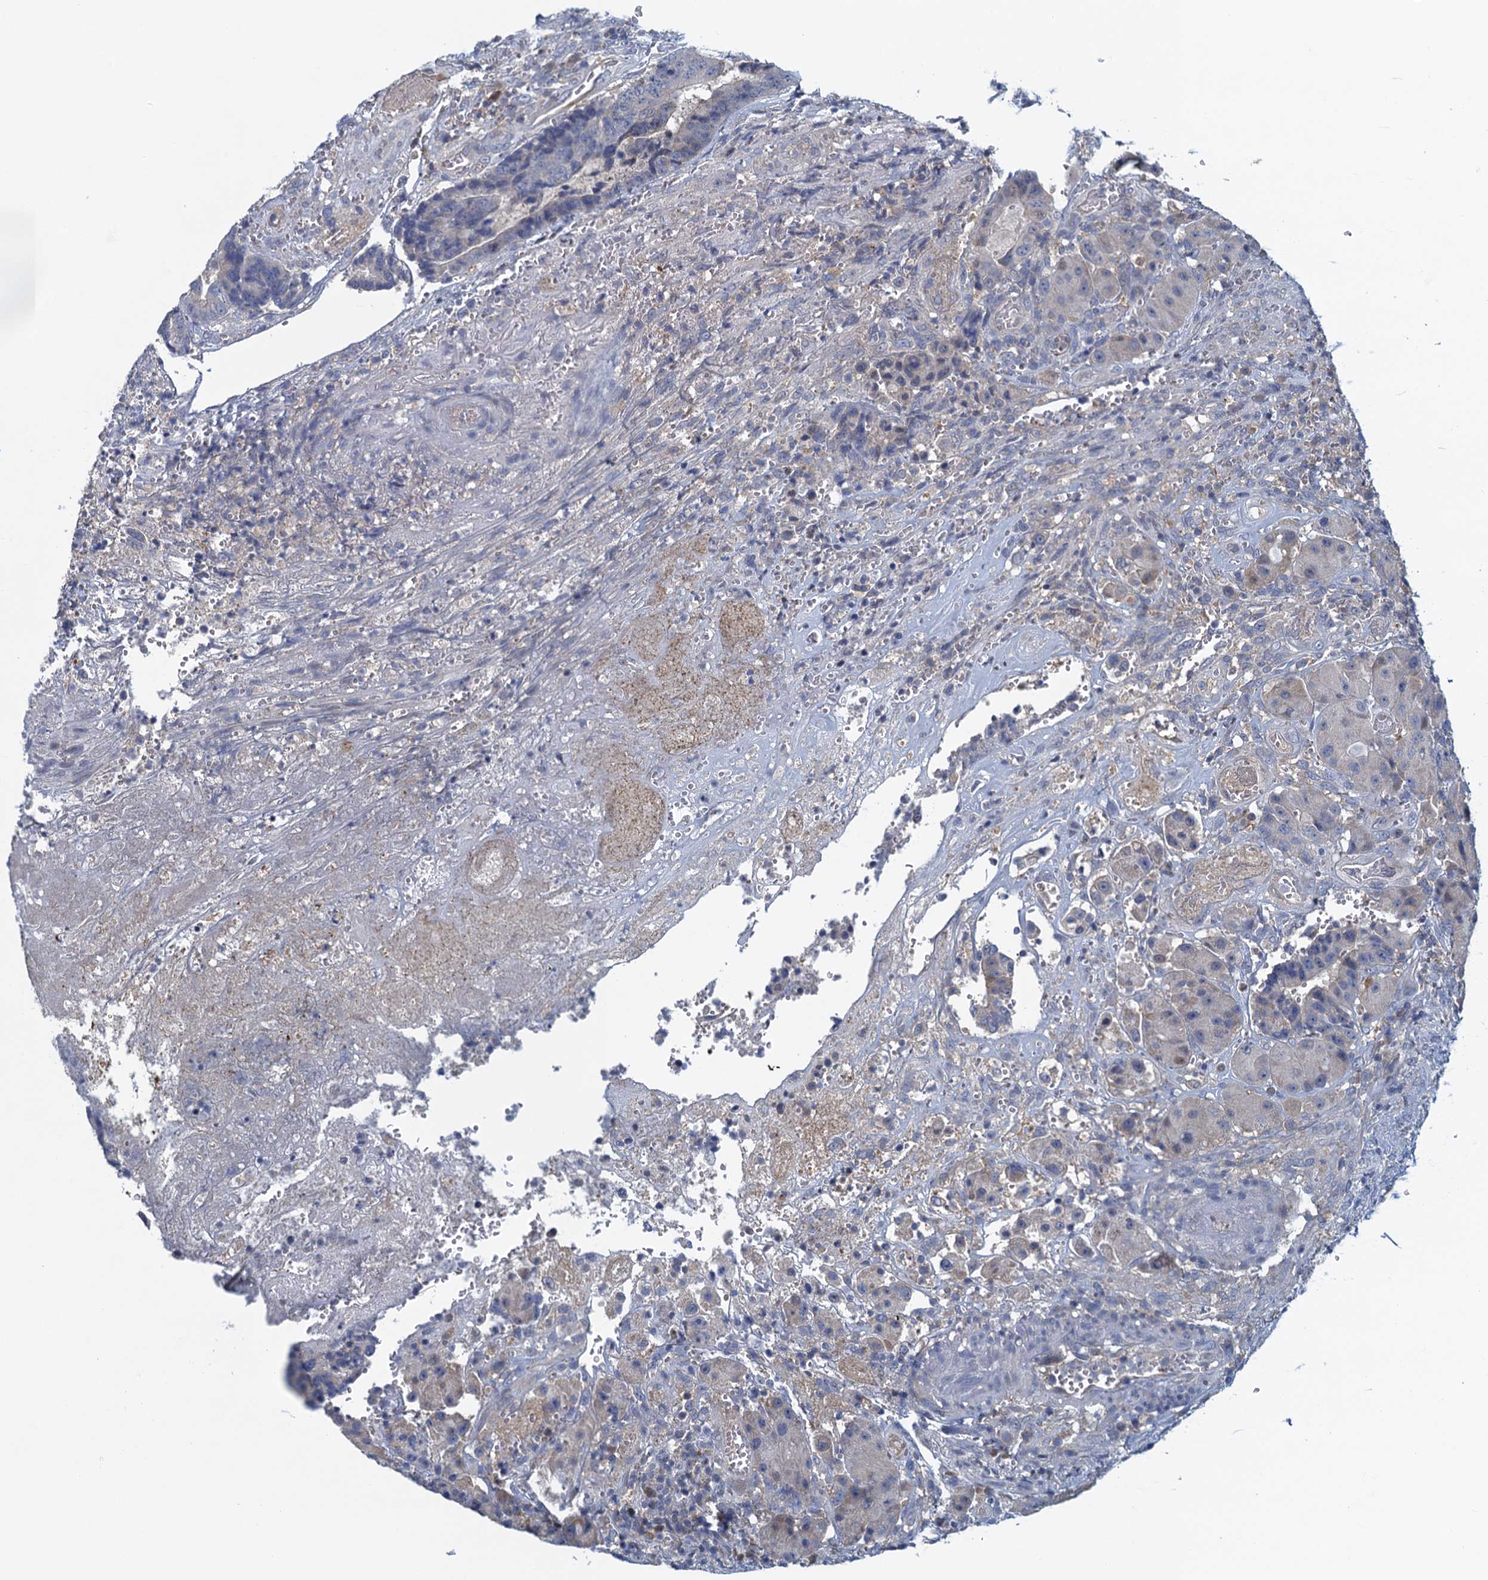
{"staining": {"intensity": "weak", "quantity": "<25%", "location": "cytoplasmic/membranous"}, "tissue": "colorectal cancer", "cell_type": "Tumor cells", "image_type": "cancer", "snomed": [{"axis": "morphology", "description": "Adenocarcinoma, NOS"}, {"axis": "topography", "description": "Rectum"}], "caption": "Colorectal adenocarcinoma was stained to show a protein in brown. There is no significant positivity in tumor cells.", "gene": "NCKAP1L", "patient": {"sex": "male", "age": 69}}